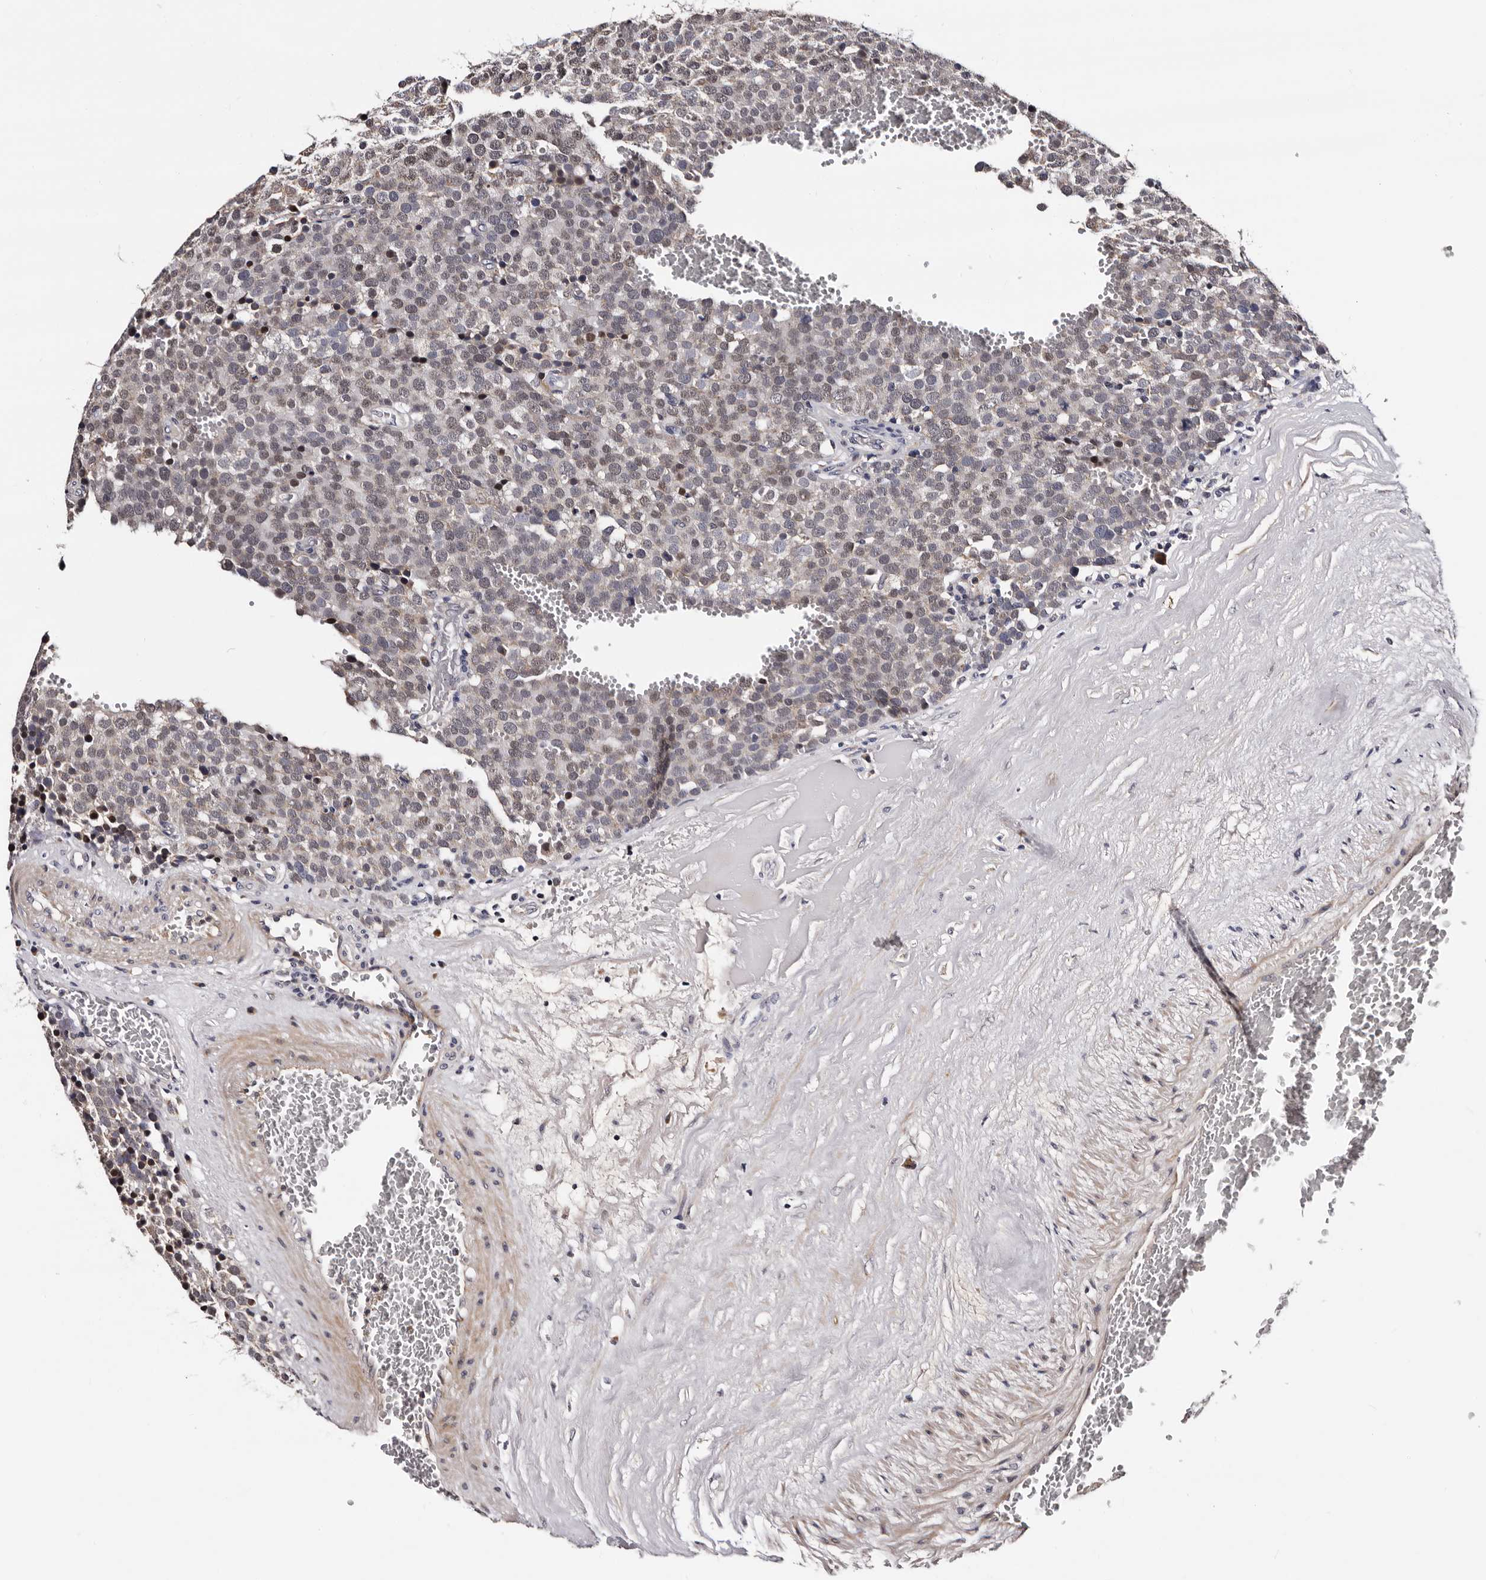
{"staining": {"intensity": "weak", "quantity": "25%-75%", "location": "cytoplasmic/membranous,nuclear"}, "tissue": "testis cancer", "cell_type": "Tumor cells", "image_type": "cancer", "snomed": [{"axis": "morphology", "description": "Seminoma, NOS"}, {"axis": "topography", "description": "Testis"}], "caption": "There is low levels of weak cytoplasmic/membranous and nuclear staining in tumor cells of seminoma (testis), as demonstrated by immunohistochemical staining (brown color).", "gene": "TAF4B", "patient": {"sex": "male", "age": 71}}